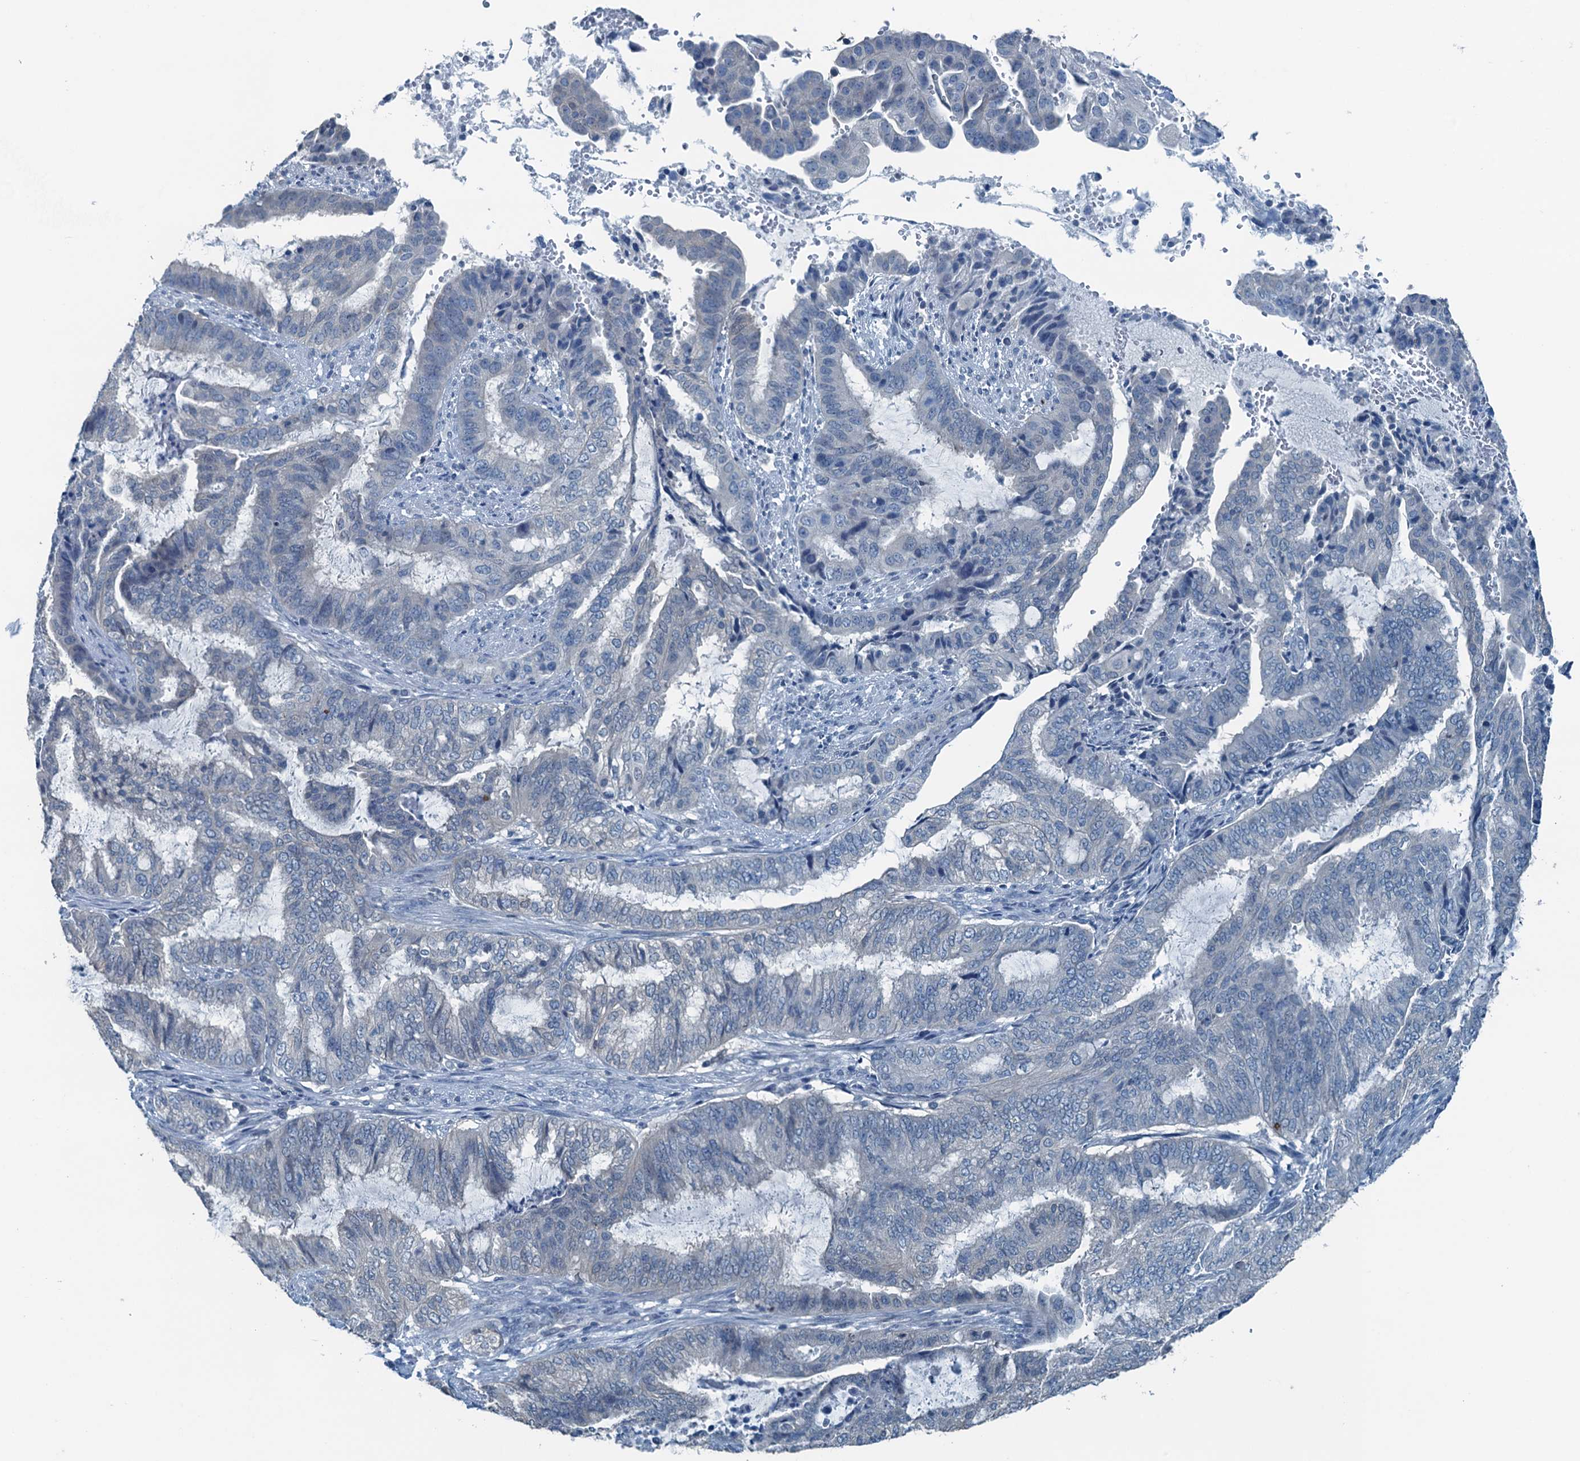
{"staining": {"intensity": "negative", "quantity": "none", "location": "none"}, "tissue": "endometrial cancer", "cell_type": "Tumor cells", "image_type": "cancer", "snomed": [{"axis": "morphology", "description": "Adenocarcinoma, NOS"}, {"axis": "topography", "description": "Endometrium"}], "caption": "DAB immunohistochemical staining of adenocarcinoma (endometrial) displays no significant expression in tumor cells.", "gene": "C11orf54", "patient": {"sex": "female", "age": 51}}